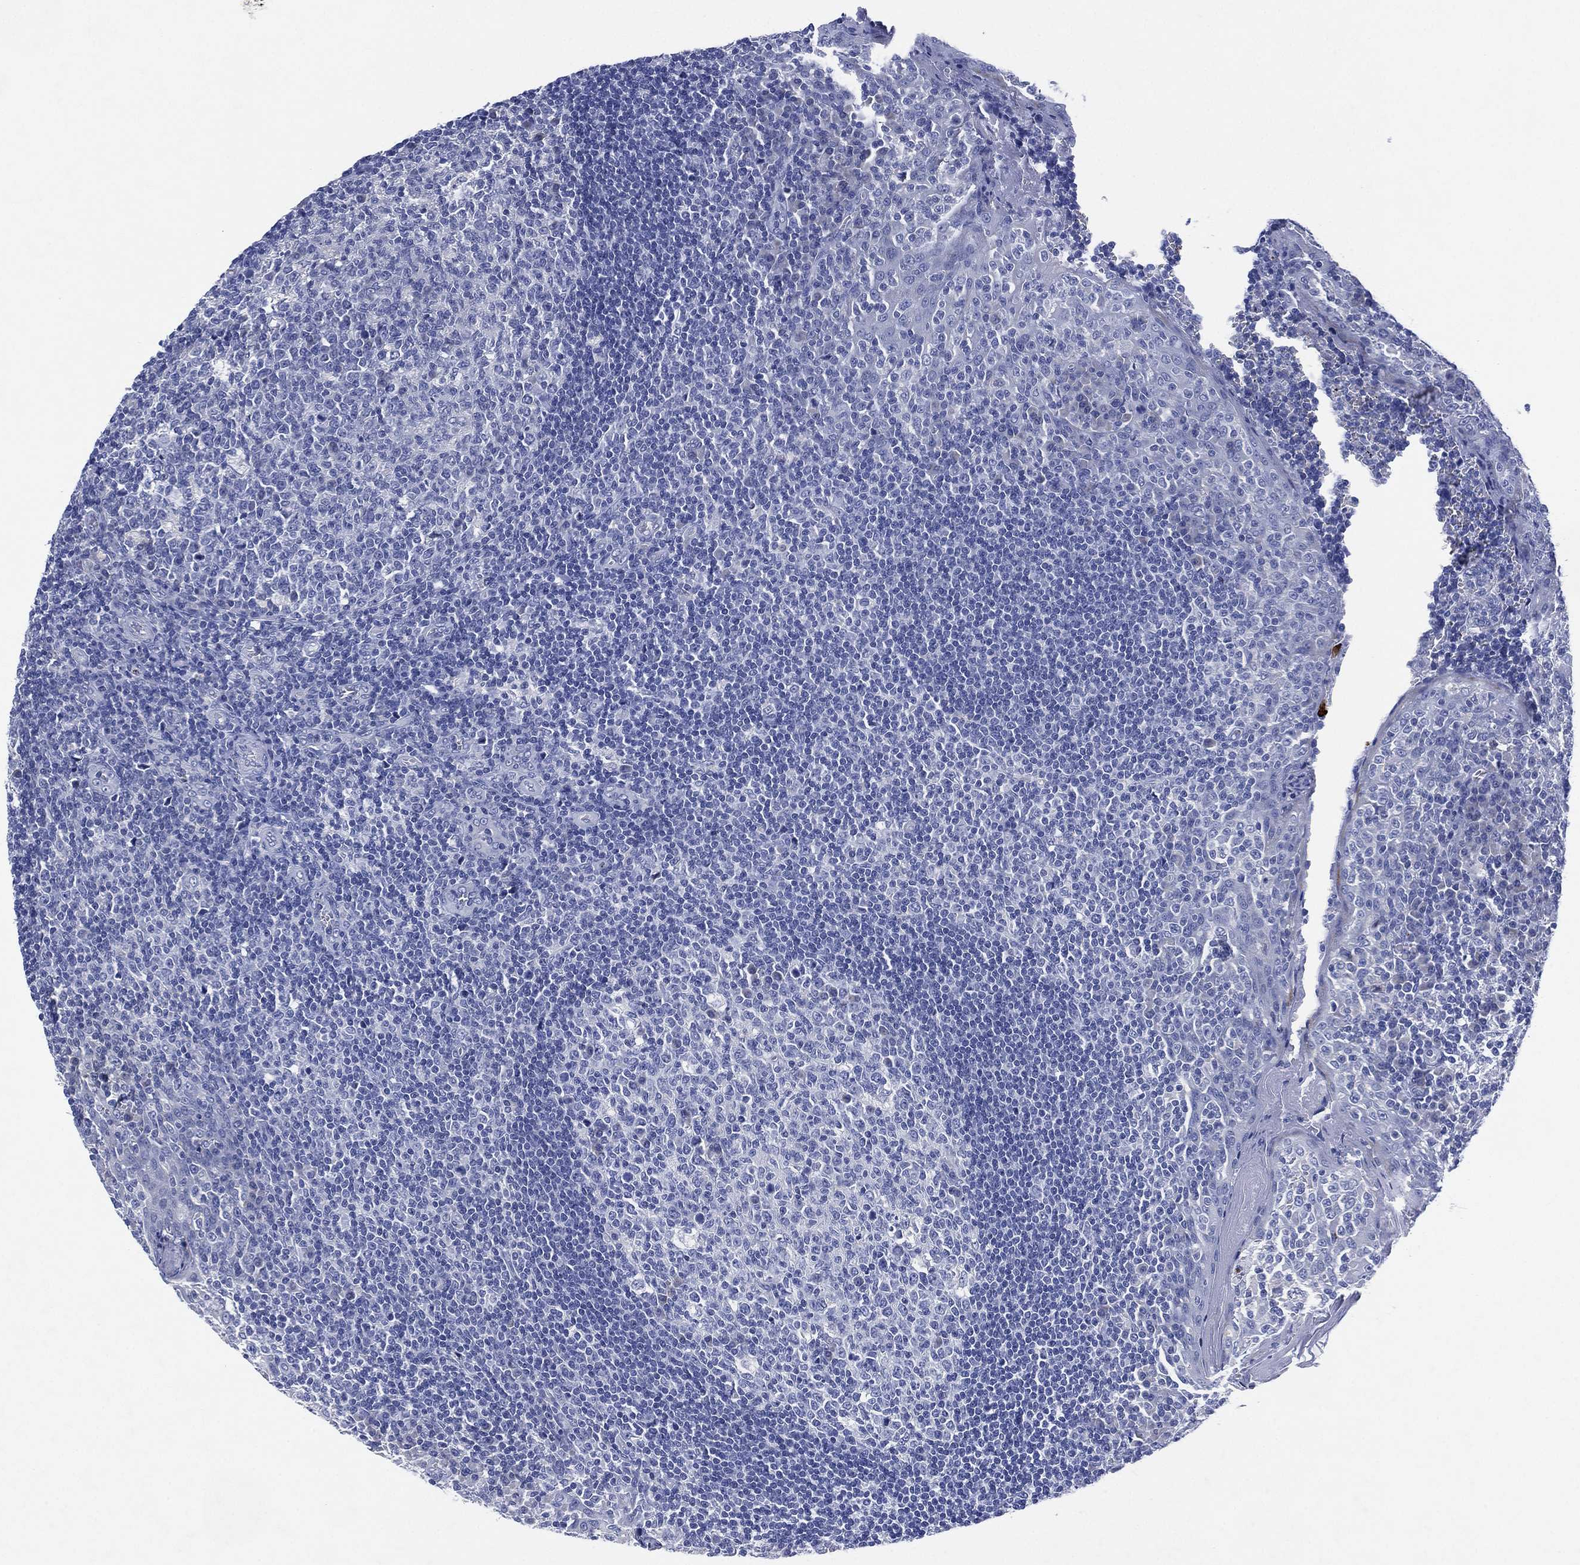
{"staining": {"intensity": "negative", "quantity": "none", "location": "none"}, "tissue": "tonsil", "cell_type": "Germinal center cells", "image_type": "normal", "snomed": [{"axis": "morphology", "description": "Normal tissue, NOS"}, {"axis": "topography", "description": "Tonsil"}], "caption": "The image demonstrates no significant expression in germinal center cells of tonsil.", "gene": "CHRNA3", "patient": {"sex": "female", "age": 13}}